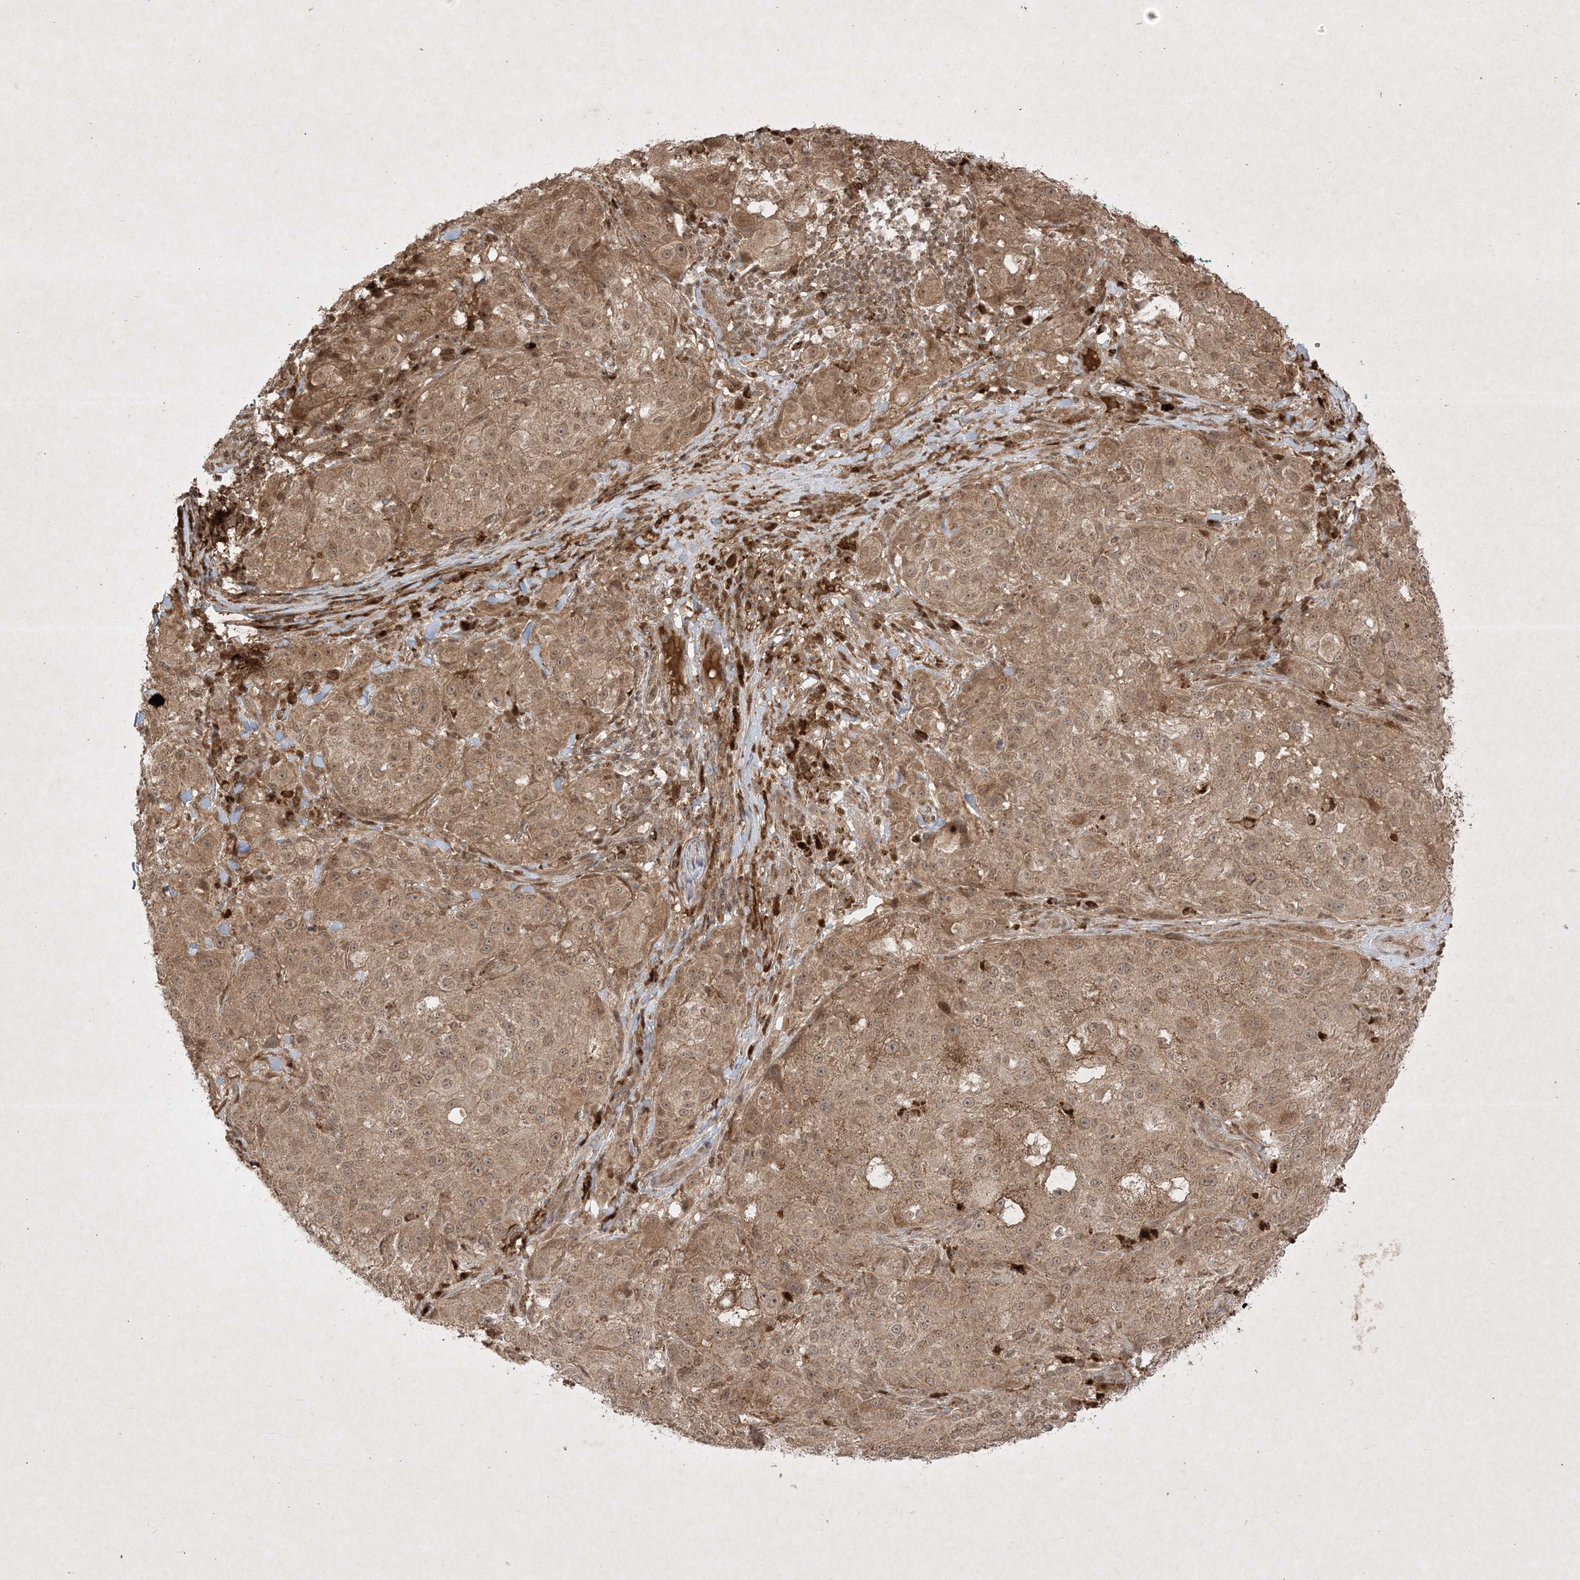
{"staining": {"intensity": "weak", "quantity": ">75%", "location": "cytoplasmic/membranous,nuclear"}, "tissue": "melanoma", "cell_type": "Tumor cells", "image_type": "cancer", "snomed": [{"axis": "morphology", "description": "Necrosis, NOS"}, {"axis": "morphology", "description": "Malignant melanoma, NOS"}, {"axis": "topography", "description": "Skin"}], "caption": "Malignant melanoma stained with DAB (3,3'-diaminobenzidine) immunohistochemistry displays low levels of weak cytoplasmic/membranous and nuclear positivity in about >75% of tumor cells.", "gene": "PTK6", "patient": {"sex": "female", "age": 87}}